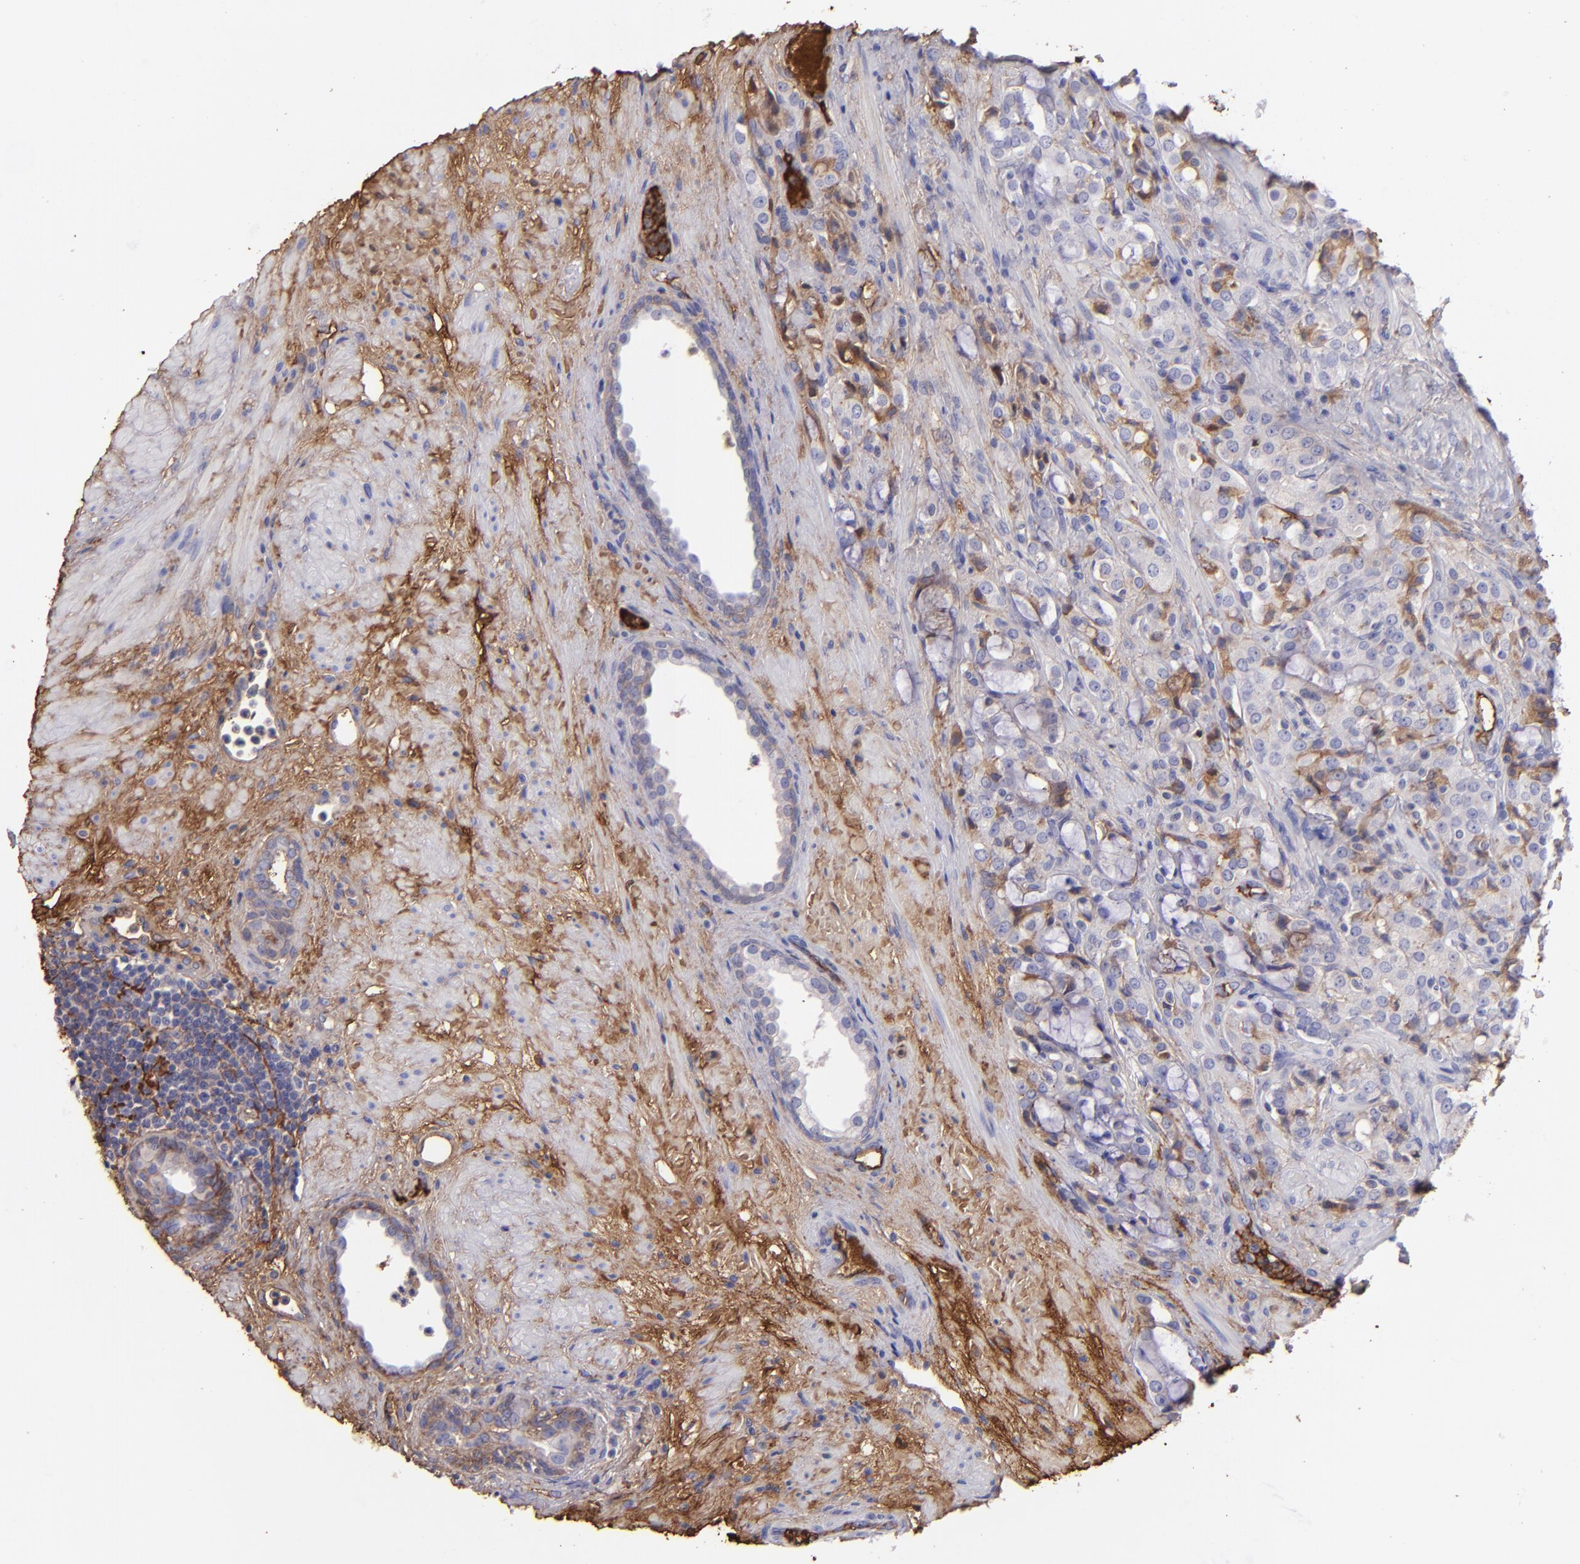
{"staining": {"intensity": "moderate", "quantity": "25%-75%", "location": "cytoplasmic/membranous"}, "tissue": "prostate cancer", "cell_type": "Tumor cells", "image_type": "cancer", "snomed": [{"axis": "morphology", "description": "Adenocarcinoma, High grade"}, {"axis": "topography", "description": "Prostate"}], "caption": "Immunohistochemistry (IHC) staining of prostate cancer (adenocarcinoma (high-grade)), which exhibits medium levels of moderate cytoplasmic/membranous expression in about 25%-75% of tumor cells indicating moderate cytoplasmic/membranous protein staining. The staining was performed using DAB (3,3'-diaminobenzidine) (brown) for protein detection and nuclei were counterstained in hematoxylin (blue).", "gene": "FGB", "patient": {"sex": "male", "age": 72}}